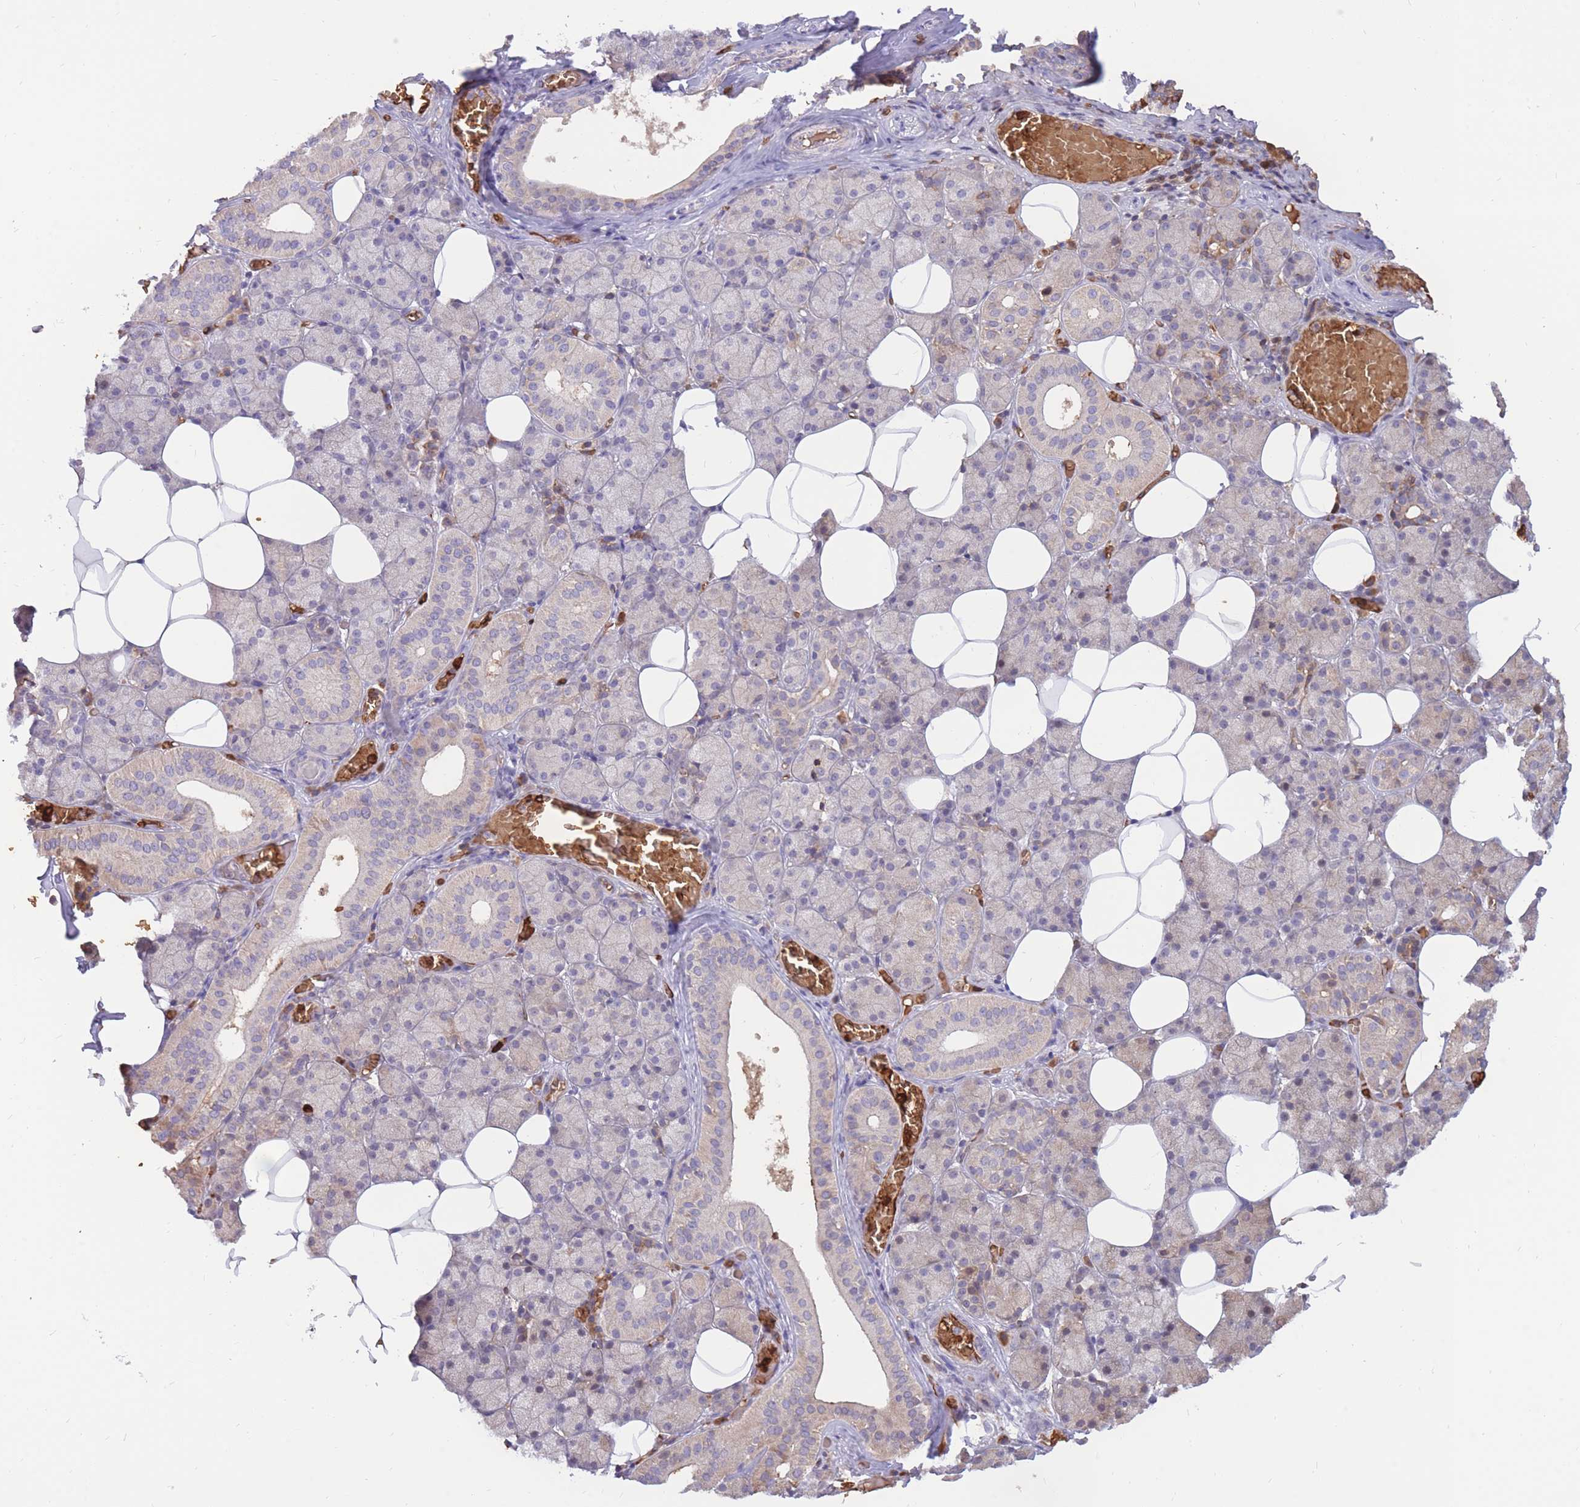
{"staining": {"intensity": "strong", "quantity": "<25%", "location": "cytoplasmic/membranous"}, "tissue": "salivary gland", "cell_type": "Glandular cells", "image_type": "normal", "snomed": [{"axis": "morphology", "description": "Normal tissue, NOS"}, {"axis": "topography", "description": "Salivary gland"}], "caption": "Immunohistochemical staining of benign salivary gland shows strong cytoplasmic/membranous protein staining in about <25% of glandular cells. Nuclei are stained in blue.", "gene": "ATP10D", "patient": {"sex": "female", "age": 33}}